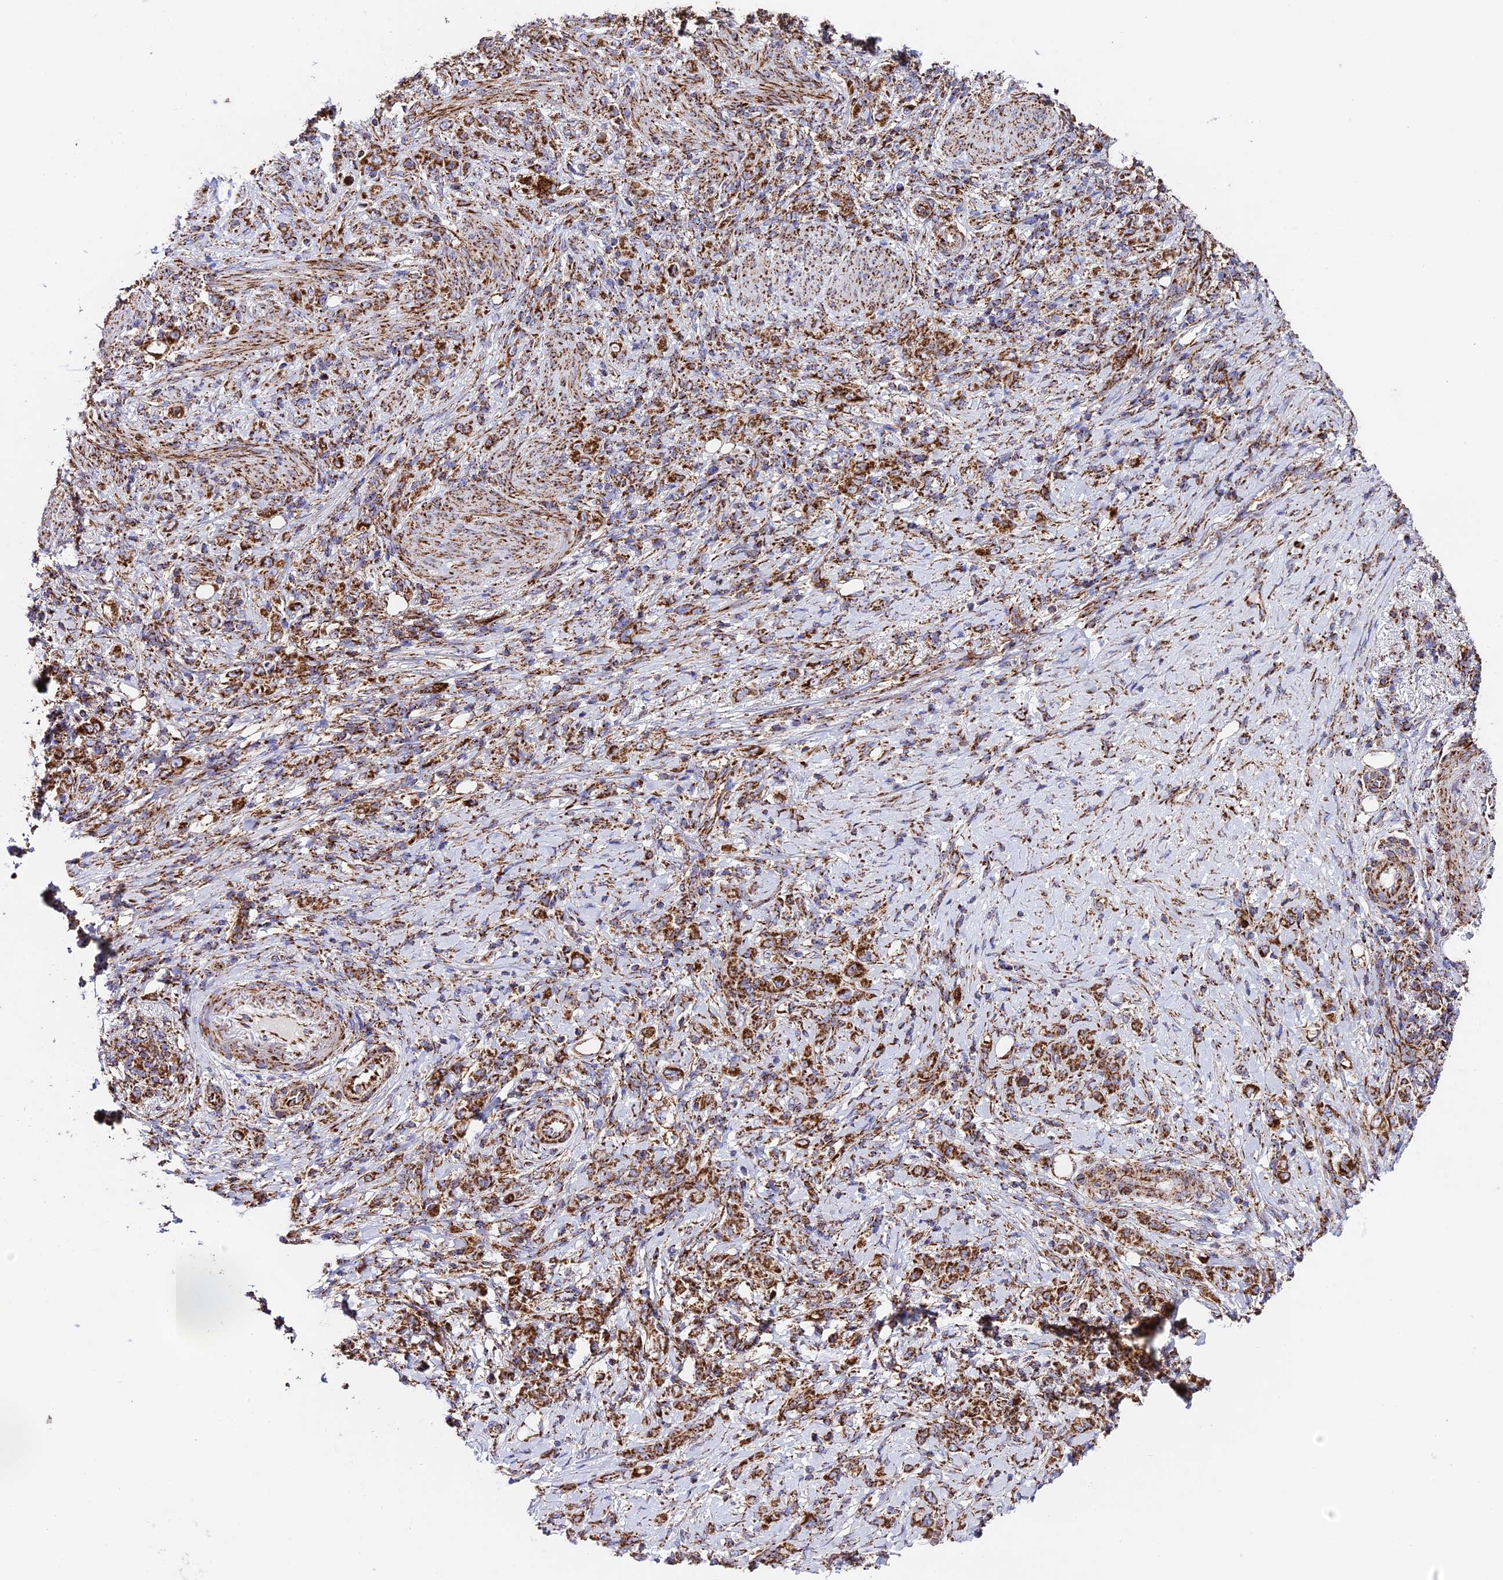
{"staining": {"intensity": "strong", "quantity": "25%-75%", "location": "cytoplasmic/membranous"}, "tissue": "stomach cancer", "cell_type": "Tumor cells", "image_type": "cancer", "snomed": [{"axis": "morphology", "description": "Adenocarcinoma, NOS"}, {"axis": "topography", "description": "Stomach"}], "caption": "Protein analysis of adenocarcinoma (stomach) tissue displays strong cytoplasmic/membranous staining in approximately 25%-75% of tumor cells.", "gene": "CHCHD3", "patient": {"sex": "female", "age": 79}}